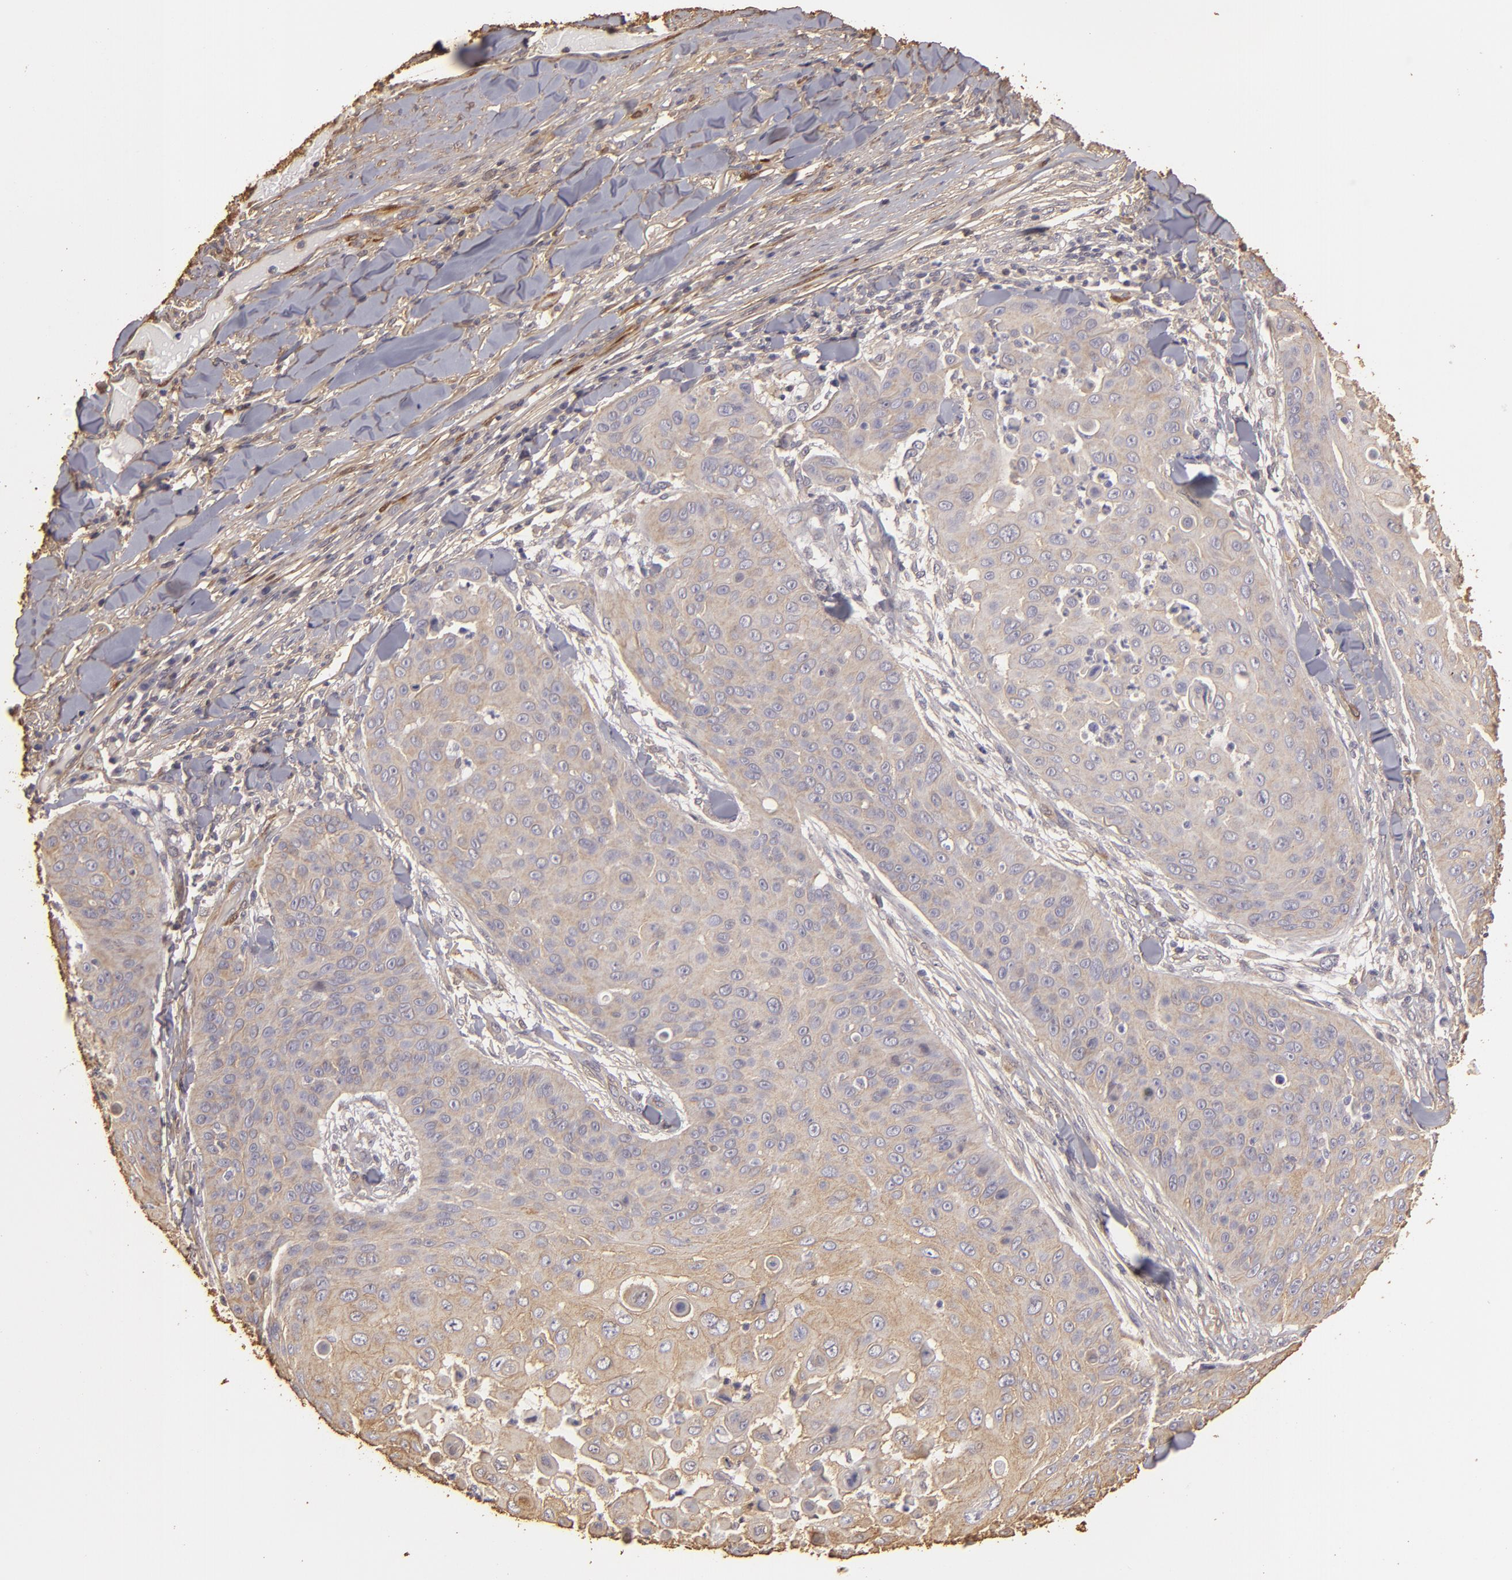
{"staining": {"intensity": "weak", "quantity": ">75%", "location": "cytoplasmic/membranous"}, "tissue": "skin cancer", "cell_type": "Tumor cells", "image_type": "cancer", "snomed": [{"axis": "morphology", "description": "Squamous cell carcinoma, NOS"}, {"axis": "topography", "description": "Skin"}], "caption": "The photomicrograph shows immunohistochemical staining of skin squamous cell carcinoma. There is weak cytoplasmic/membranous staining is appreciated in about >75% of tumor cells.", "gene": "HSPB6", "patient": {"sex": "male", "age": 82}}